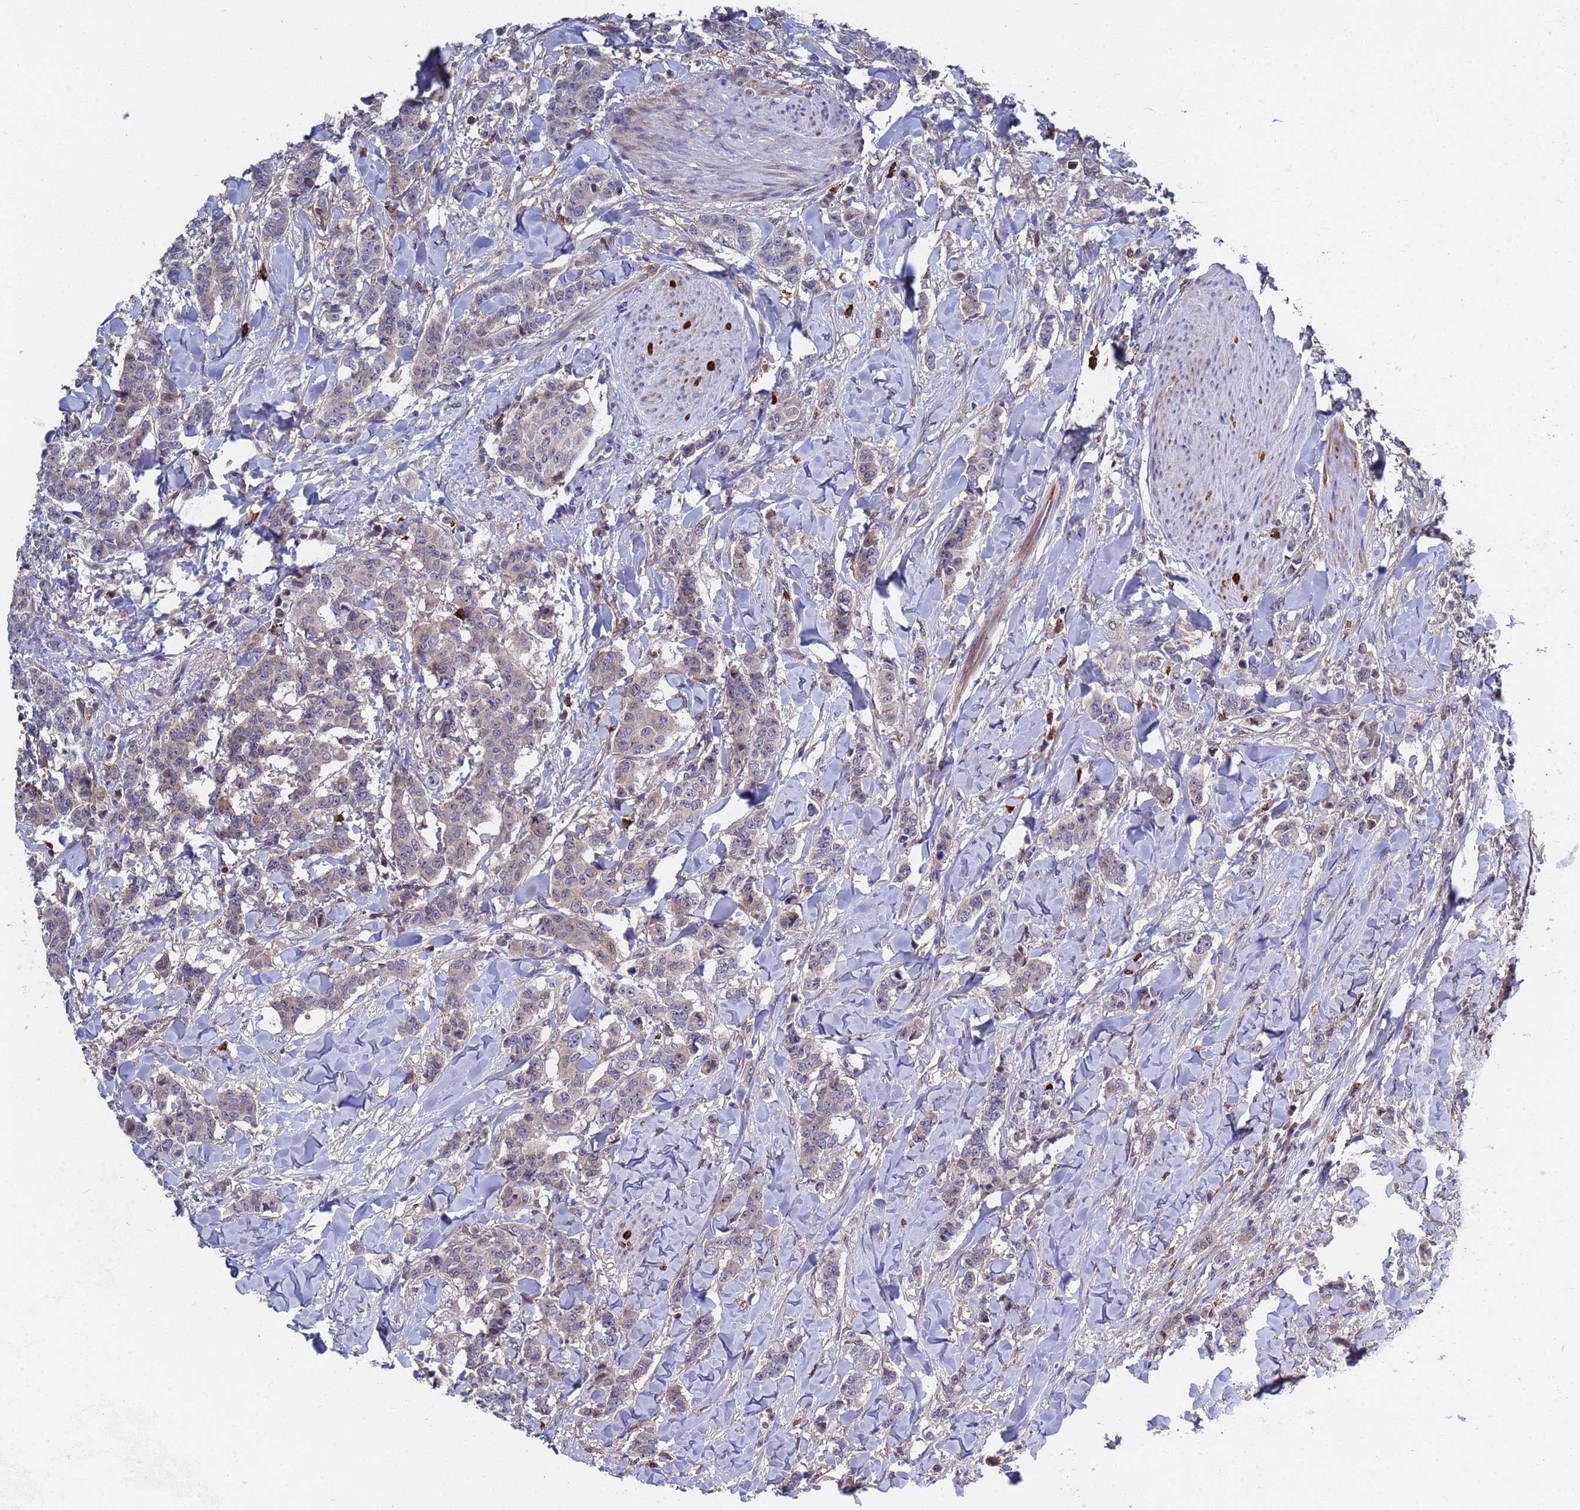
{"staining": {"intensity": "negative", "quantity": "none", "location": "none"}, "tissue": "breast cancer", "cell_type": "Tumor cells", "image_type": "cancer", "snomed": [{"axis": "morphology", "description": "Duct carcinoma"}, {"axis": "topography", "description": "Breast"}], "caption": "Tumor cells show no significant protein staining in infiltrating ductal carcinoma (breast).", "gene": "TMBIM6", "patient": {"sex": "female", "age": 40}}